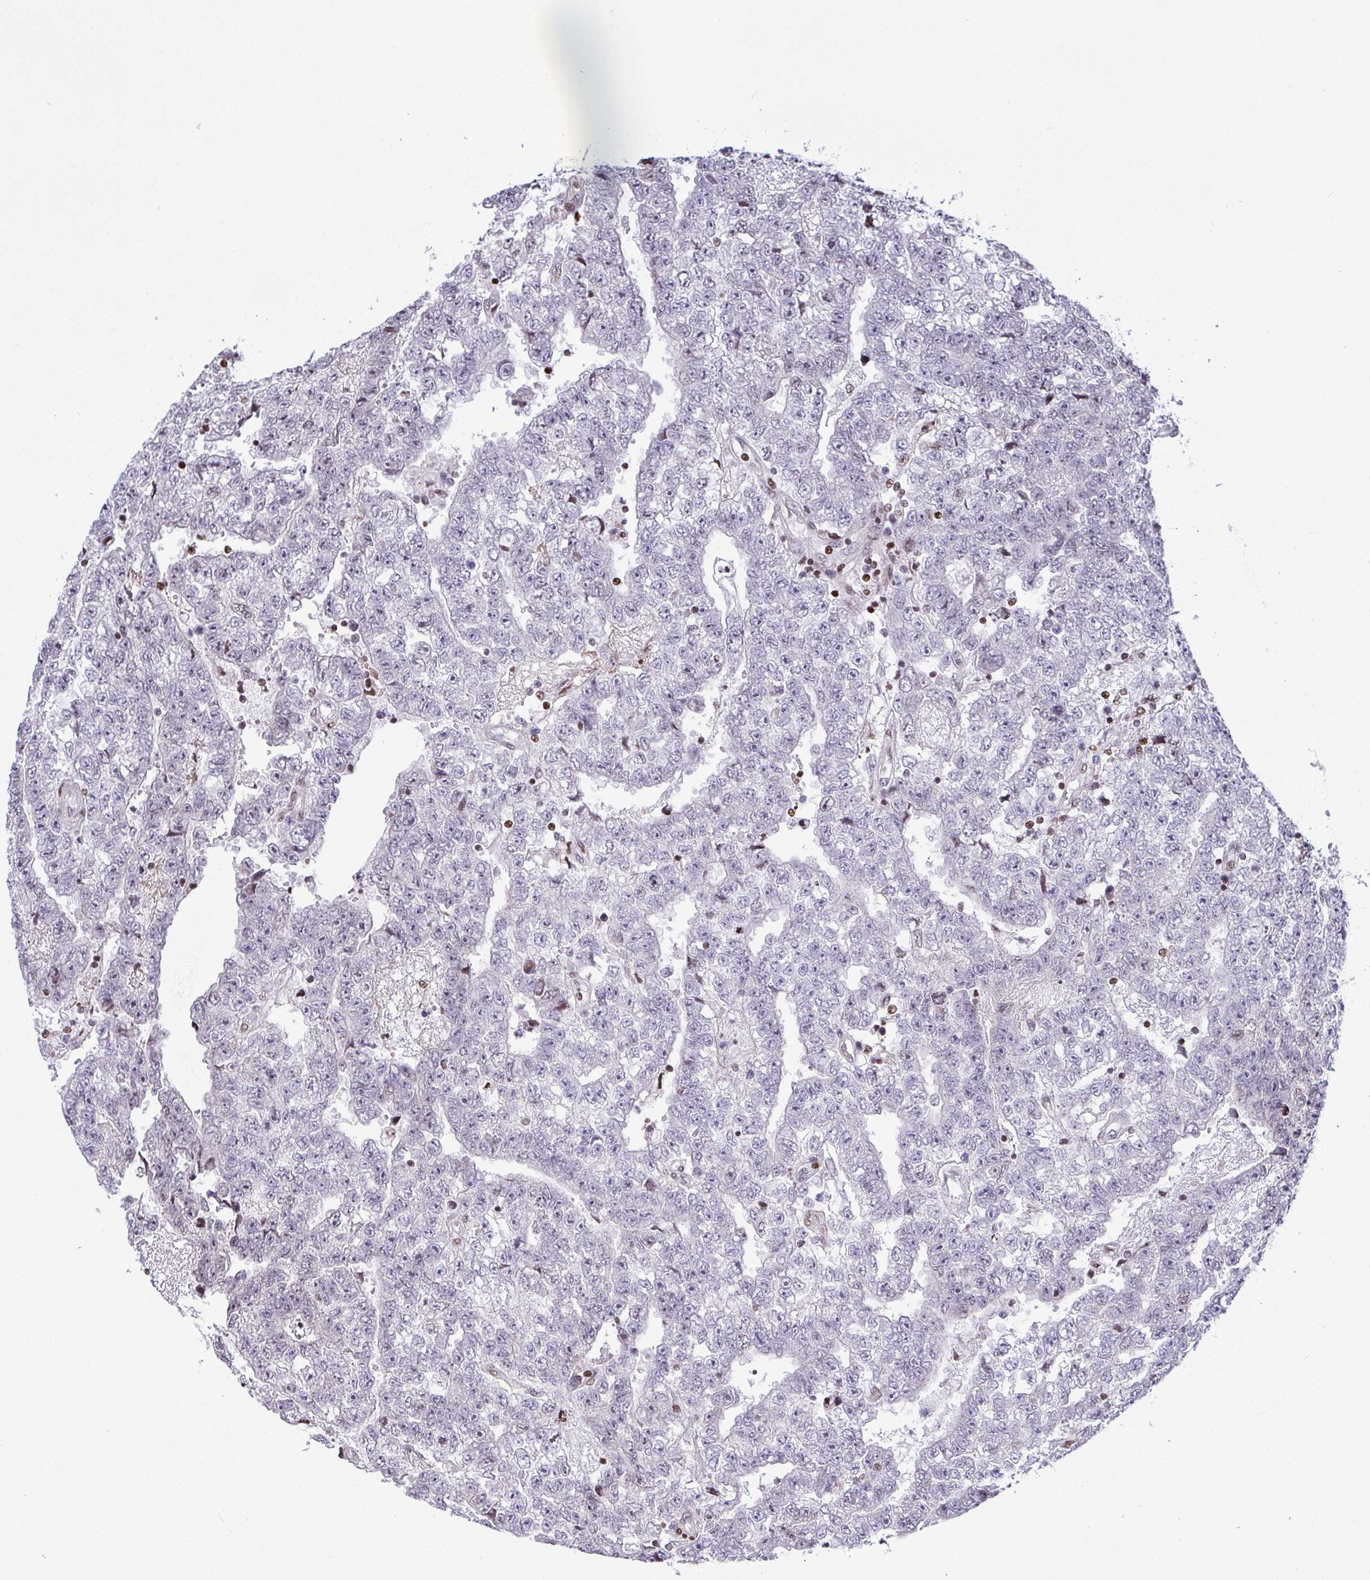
{"staining": {"intensity": "negative", "quantity": "none", "location": "none"}, "tissue": "testis cancer", "cell_type": "Tumor cells", "image_type": "cancer", "snomed": [{"axis": "morphology", "description": "Carcinoma, Embryonal, NOS"}, {"axis": "topography", "description": "Testis"}], "caption": "Testis embryonal carcinoma was stained to show a protein in brown. There is no significant staining in tumor cells.", "gene": "RAPGEF5", "patient": {"sex": "male", "age": 25}}